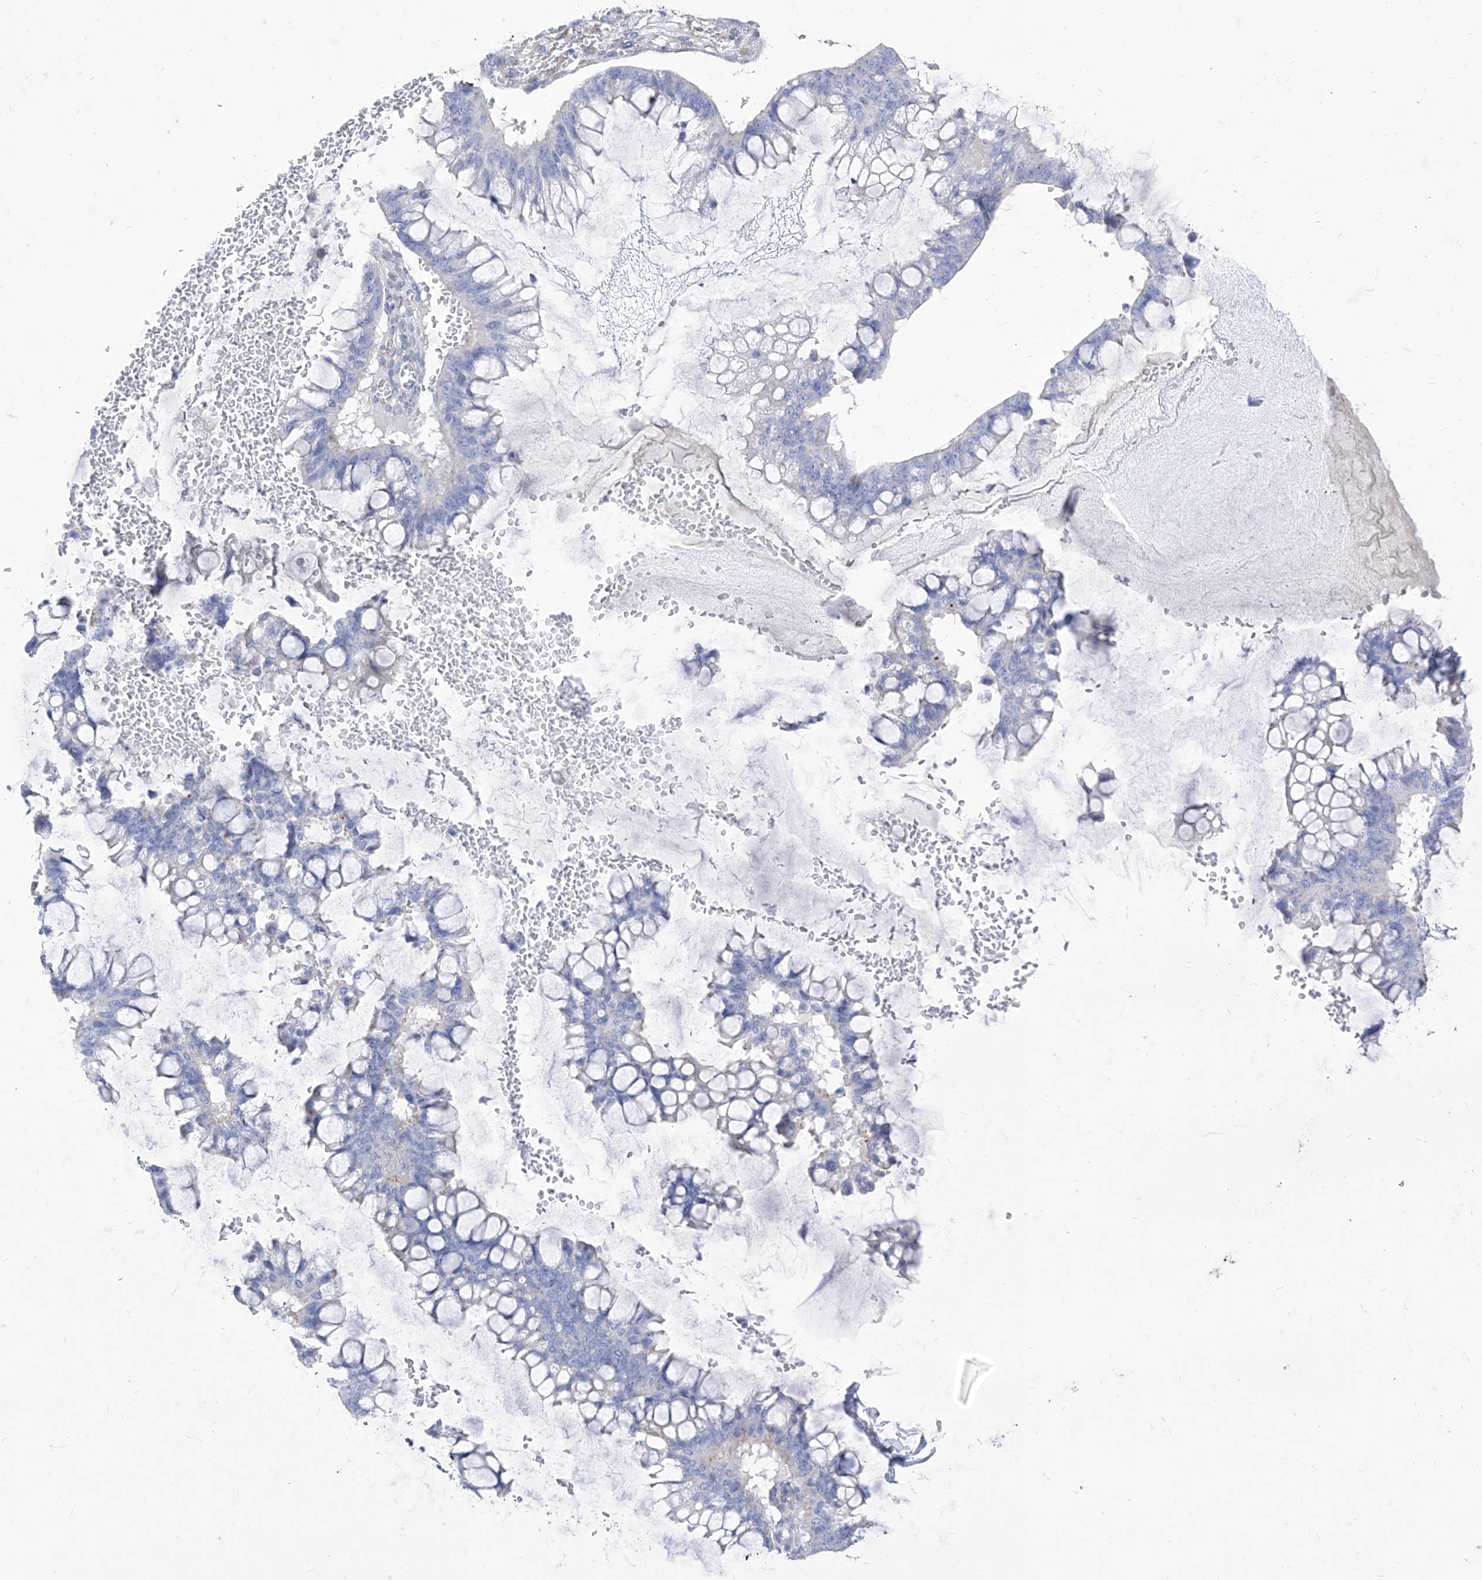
{"staining": {"intensity": "negative", "quantity": "none", "location": "none"}, "tissue": "ovarian cancer", "cell_type": "Tumor cells", "image_type": "cancer", "snomed": [{"axis": "morphology", "description": "Cystadenocarcinoma, mucinous, NOS"}, {"axis": "topography", "description": "Ovary"}], "caption": "Micrograph shows no significant protein staining in tumor cells of mucinous cystadenocarcinoma (ovarian). (Immunohistochemistry, brightfield microscopy, high magnification).", "gene": "C1orf74", "patient": {"sex": "female", "age": 73}}